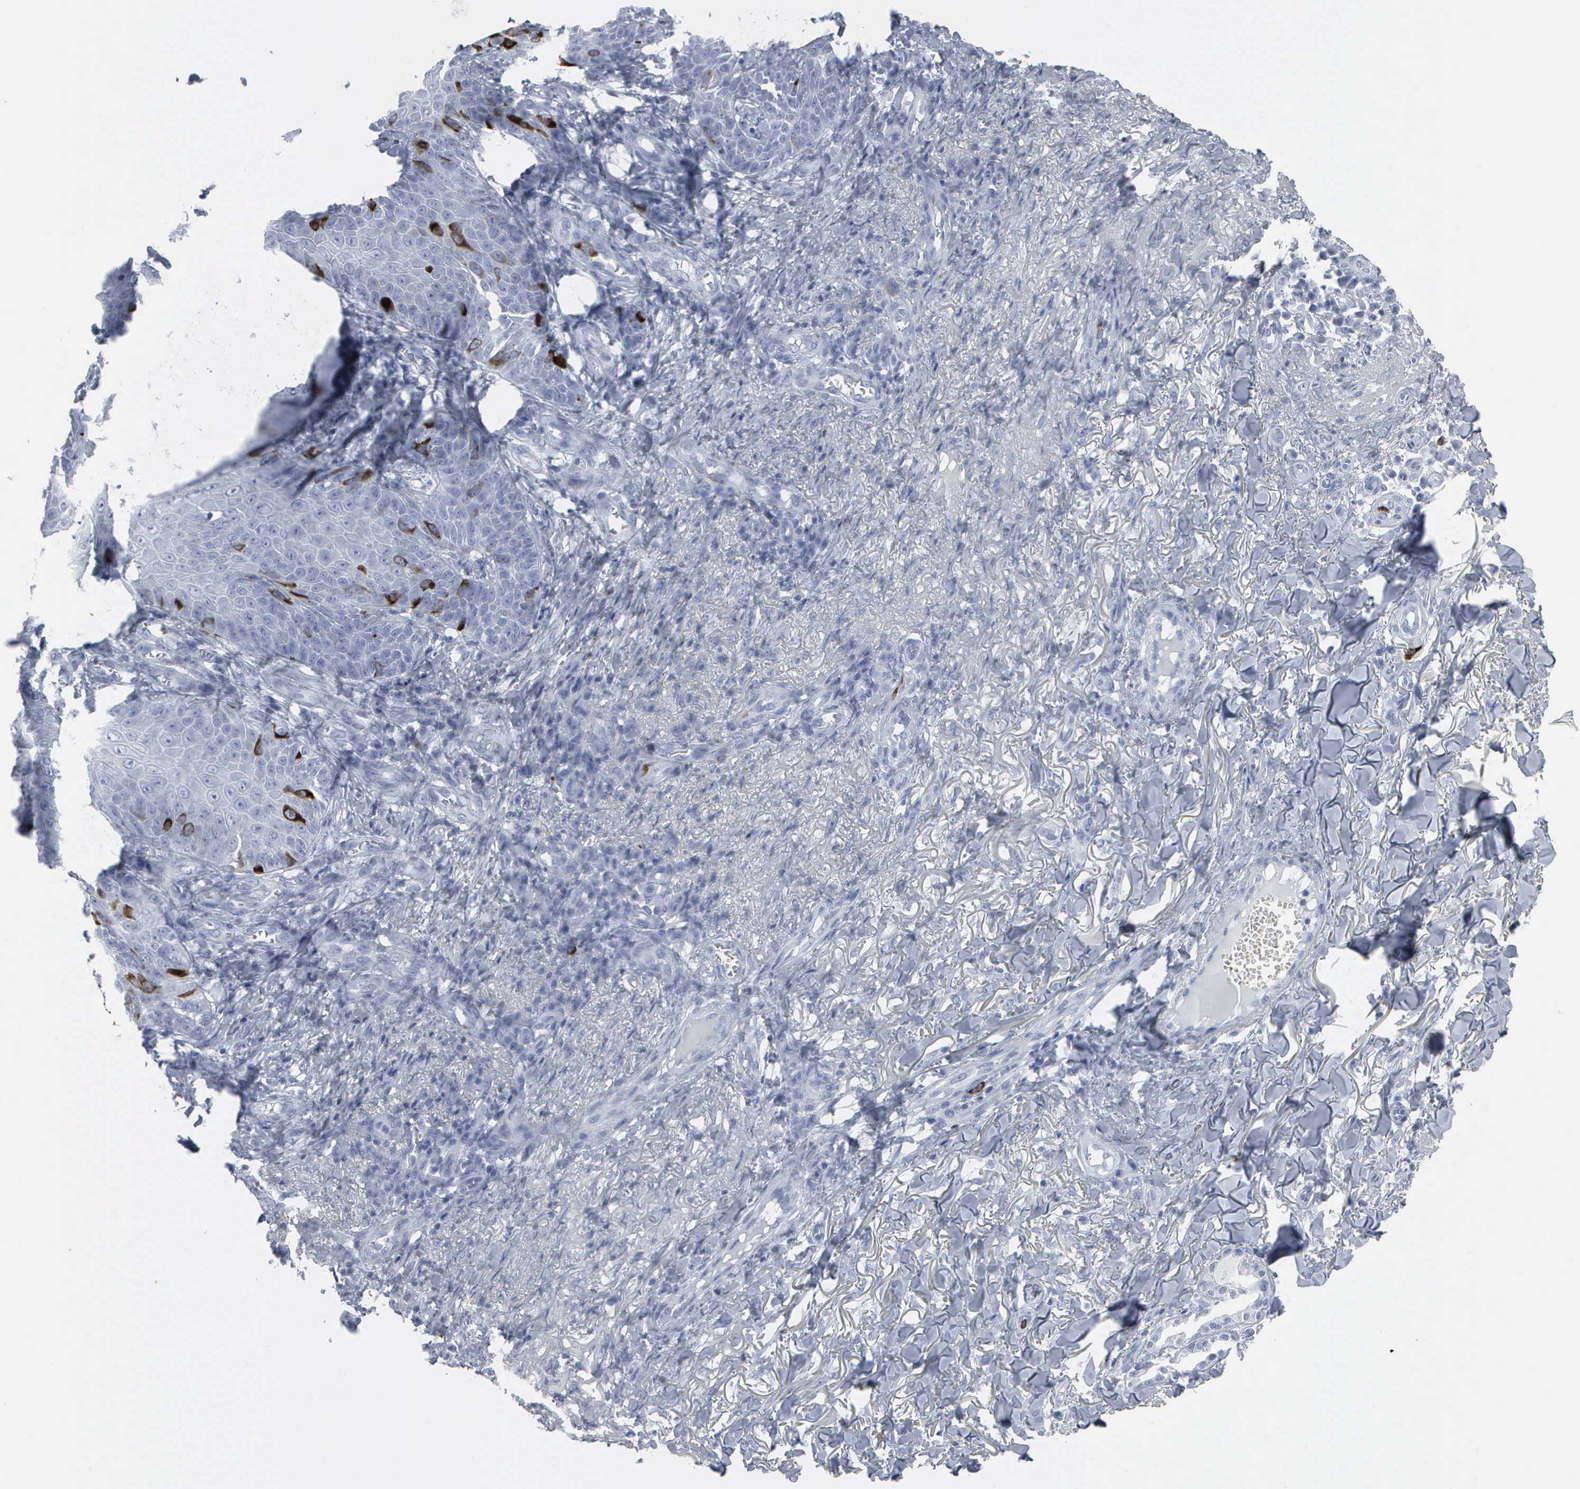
{"staining": {"intensity": "strong", "quantity": "<25%", "location": "cytoplasmic/membranous"}, "tissue": "skin cancer", "cell_type": "Tumor cells", "image_type": "cancer", "snomed": [{"axis": "morphology", "description": "Basal cell carcinoma"}, {"axis": "topography", "description": "Skin"}], "caption": "High-power microscopy captured an immunohistochemistry micrograph of skin cancer (basal cell carcinoma), revealing strong cytoplasmic/membranous positivity in approximately <25% of tumor cells.", "gene": "CCNB1", "patient": {"sex": "male", "age": 81}}